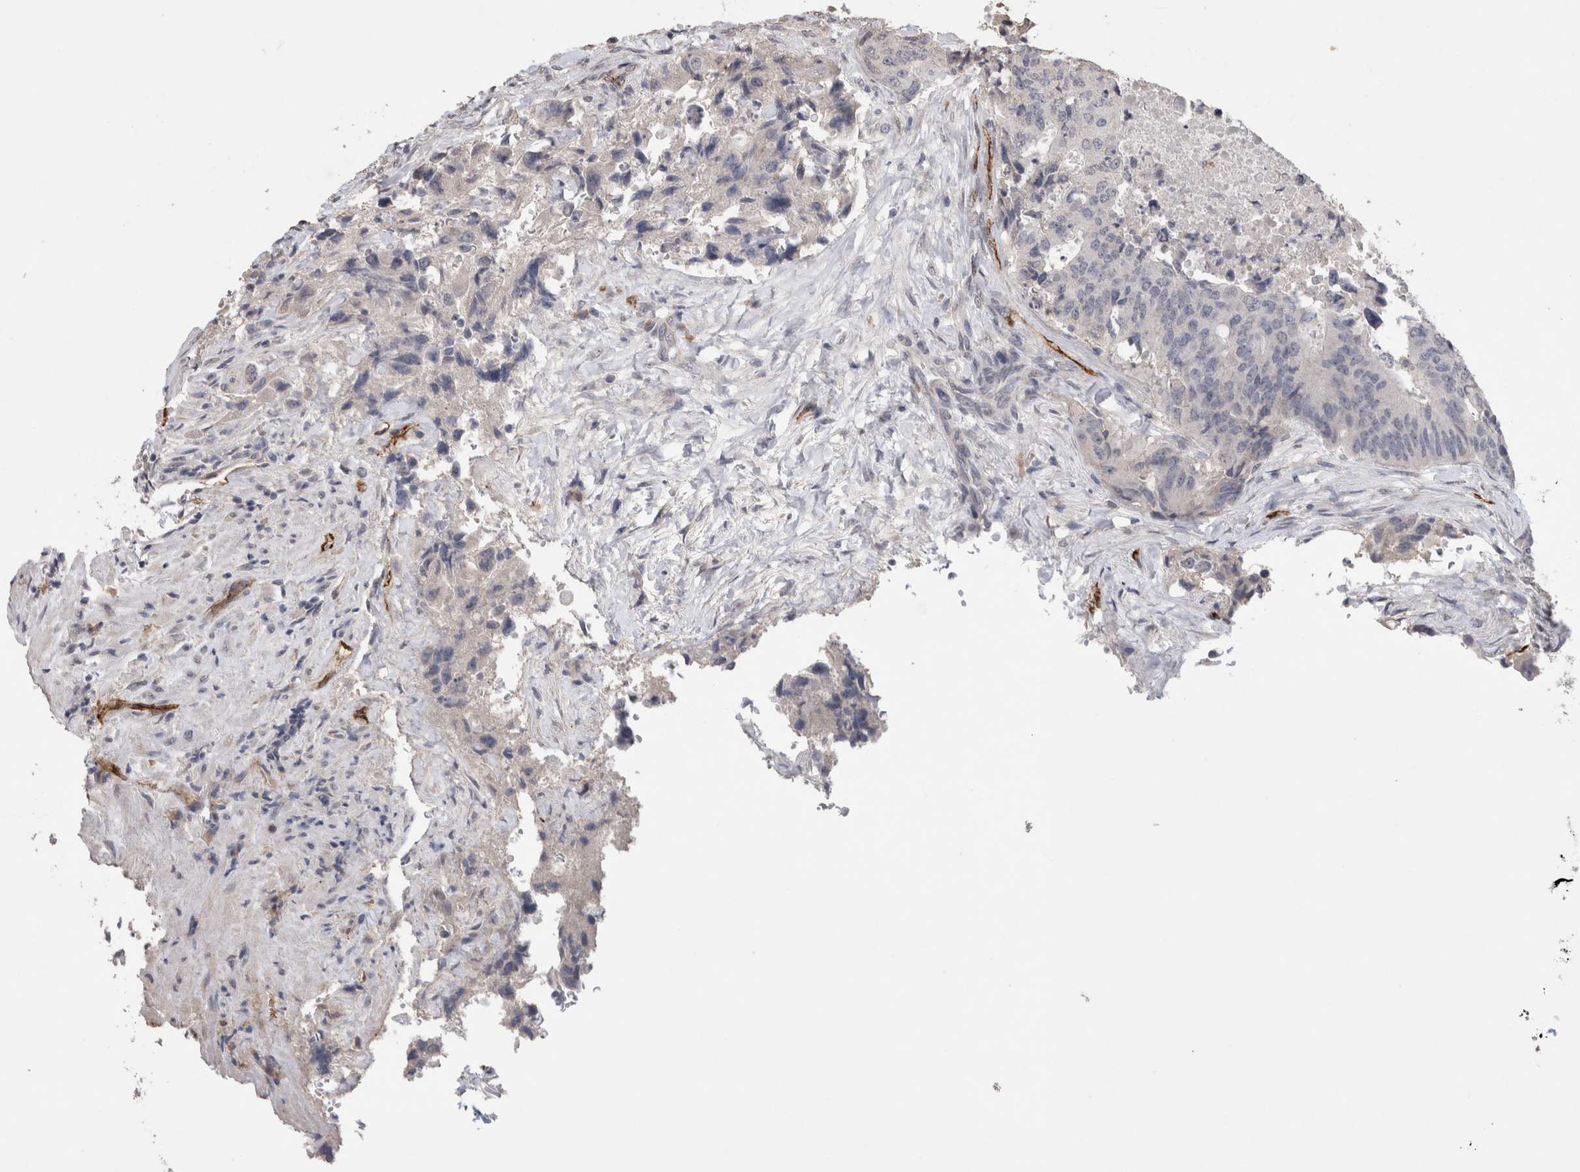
{"staining": {"intensity": "negative", "quantity": "none", "location": "none"}, "tissue": "colorectal cancer", "cell_type": "Tumor cells", "image_type": "cancer", "snomed": [{"axis": "morphology", "description": "Adenocarcinoma, NOS"}, {"axis": "topography", "description": "Colon"}], "caption": "This is an IHC image of human colorectal cancer (adenocarcinoma). There is no expression in tumor cells.", "gene": "CDH13", "patient": {"sex": "male", "age": 71}}